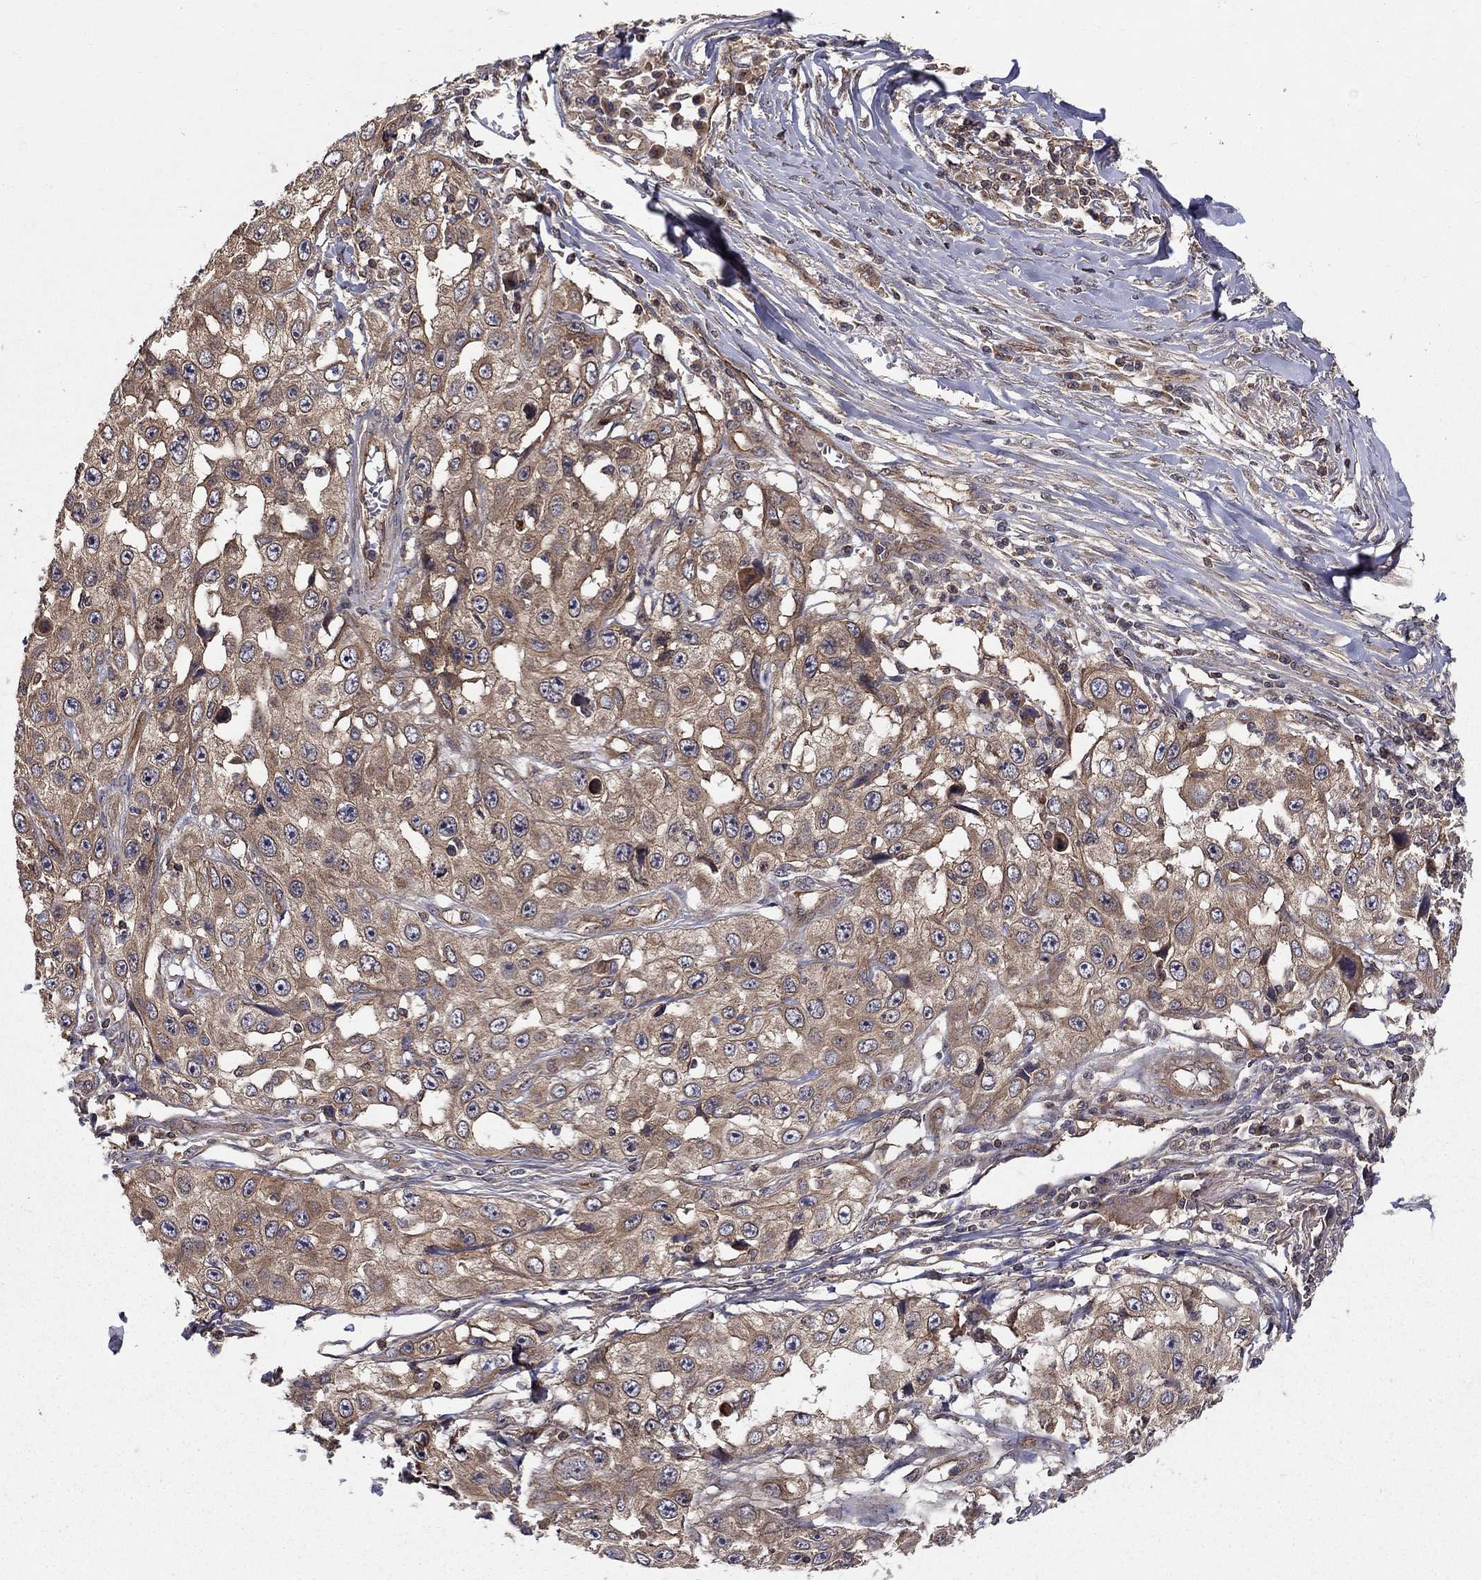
{"staining": {"intensity": "weak", "quantity": ">75%", "location": "cytoplasmic/membranous"}, "tissue": "skin cancer", "cell_type": "Tumor cells", "image_type": "cancer", "snomed": [{"axis": "morphology", "description": "Squamous cell carcinoma, NOS"}, {"axis": "topography", "description": "Skin"}], "caption": "A brown stain shows weak cytoplasmic/membranous expression of a protein in human squamous cell carcinoma (skin) tumor cells. The staining was performed using DAB (3,3'-diaminobenzidine), with brown indicating positive protein expression. Nuclei are stained blue with hematoxylin.", "gene": "BMERB1", "patient": {"sex": "male", "age": 82}}